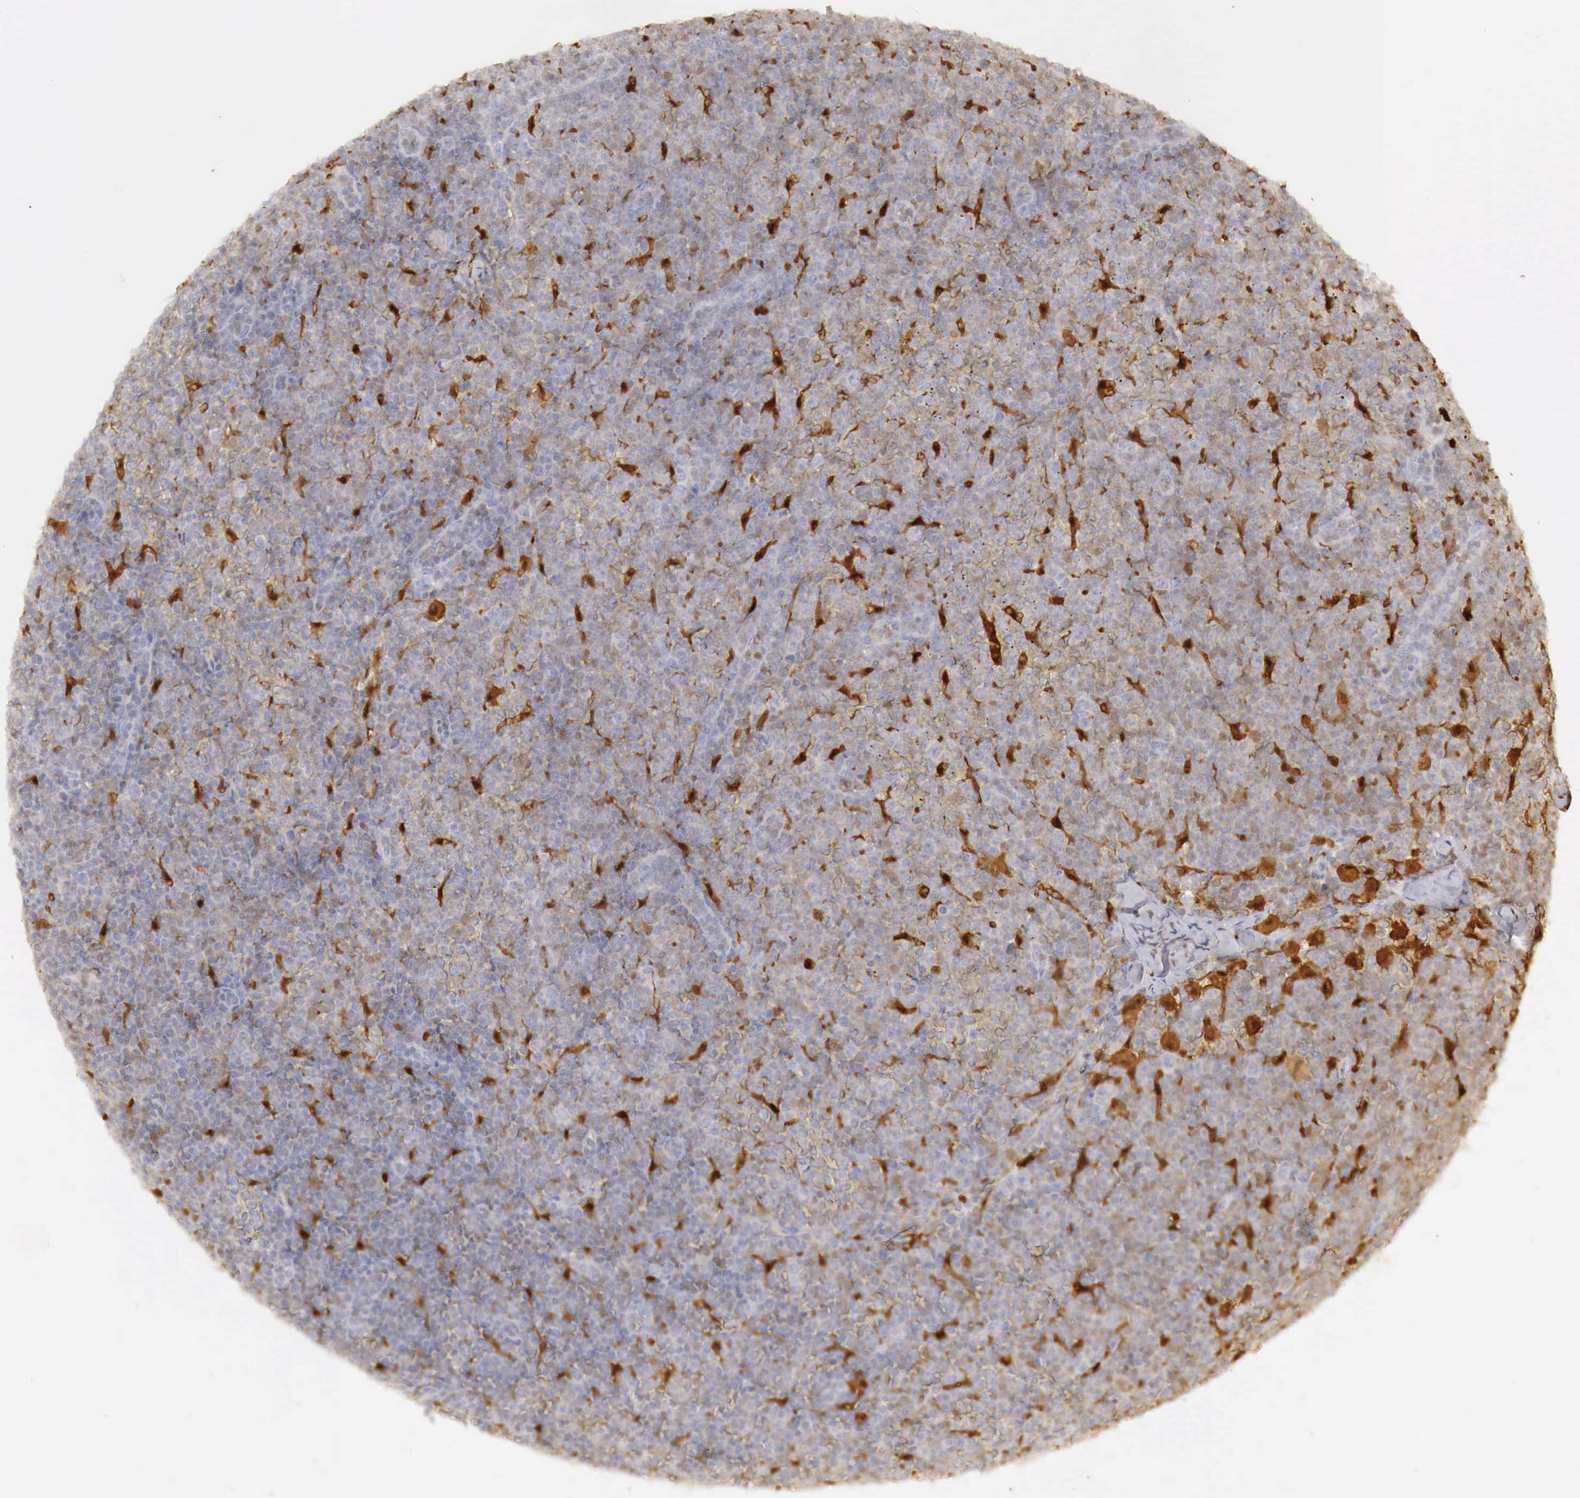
{"staining": {"intensity": "negative", "quantity": "none", "location": "none"}, "tissue": "lymphoma", "cell_type": "Tumor cells", "image_type": "cancer", "snomed": [{"axis": "morphology", "description": "Malignant lymphoma, non-Hodgkin's type, Low grade"}, {"axis": "topography", "description": "Lymph node"}], "caption": "The micrograph reveals no staining of tumor cells in lymphoma.", "gene": "RENBP", "patient": {"sex": "male", "age": 50}}